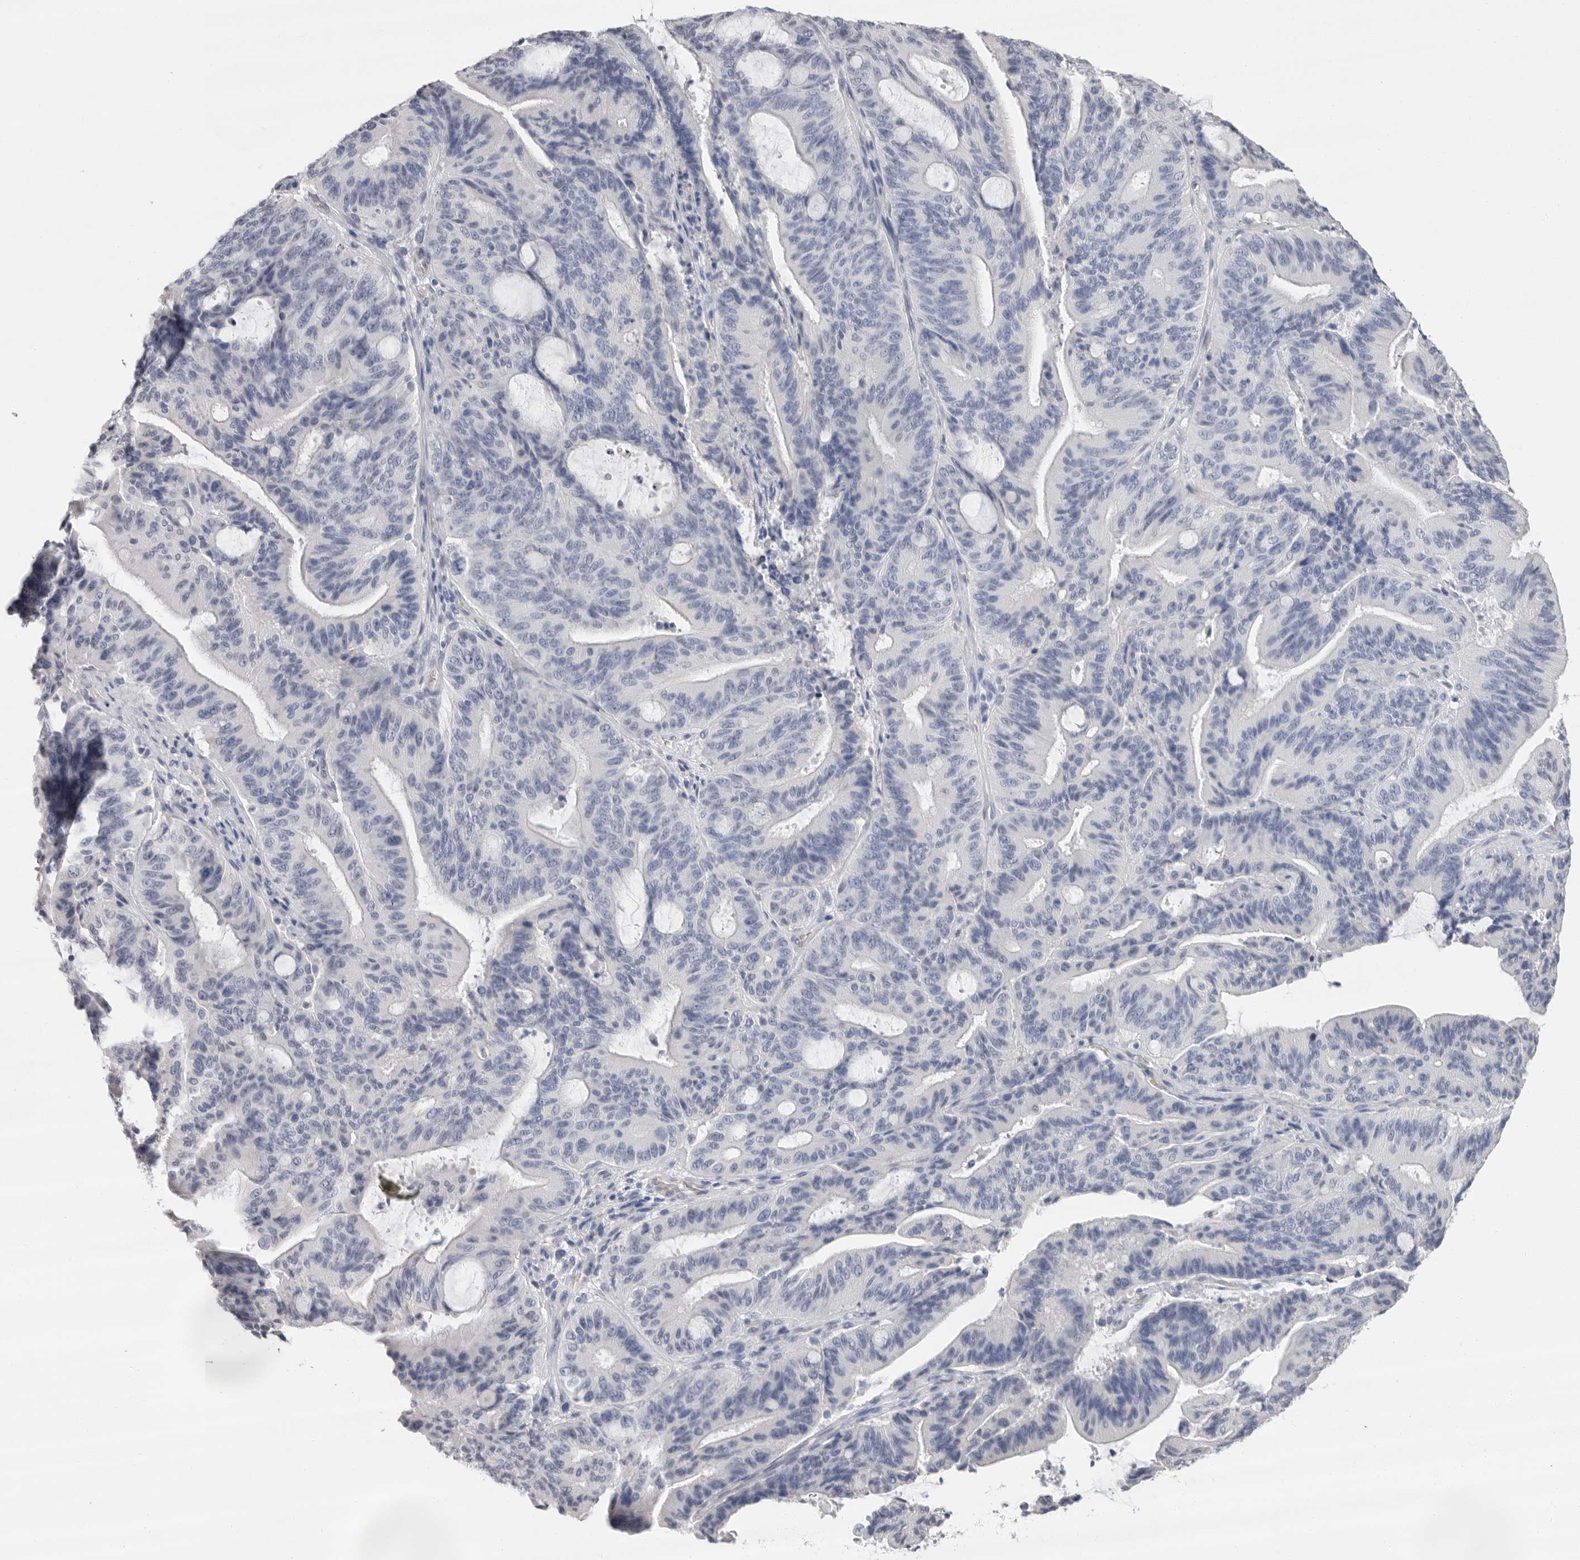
{"staining": {"intensity": "negative", "quantity": "none", "location": "none"}, "tissue": "liver cancer", "cell_type": "Tumor cells", "image_type": "cancer", "snomed": [{"axis": "morphology", "description": "Normal tissue, NOS"}, {"axis": "morphology", "description": "Cholangiocarcinoma"}, {"axis": "topography", "description": "Liver"}, {"axis": "topography", "description": "Peripheral nerve tissue"}], "caption": "Human liver cancer stained for a protein using immunohistochemistry exhibits no positivity in tumor cells.", "gene": "ARHGEF10", "patient": {"sex": "female", "age": 73}}